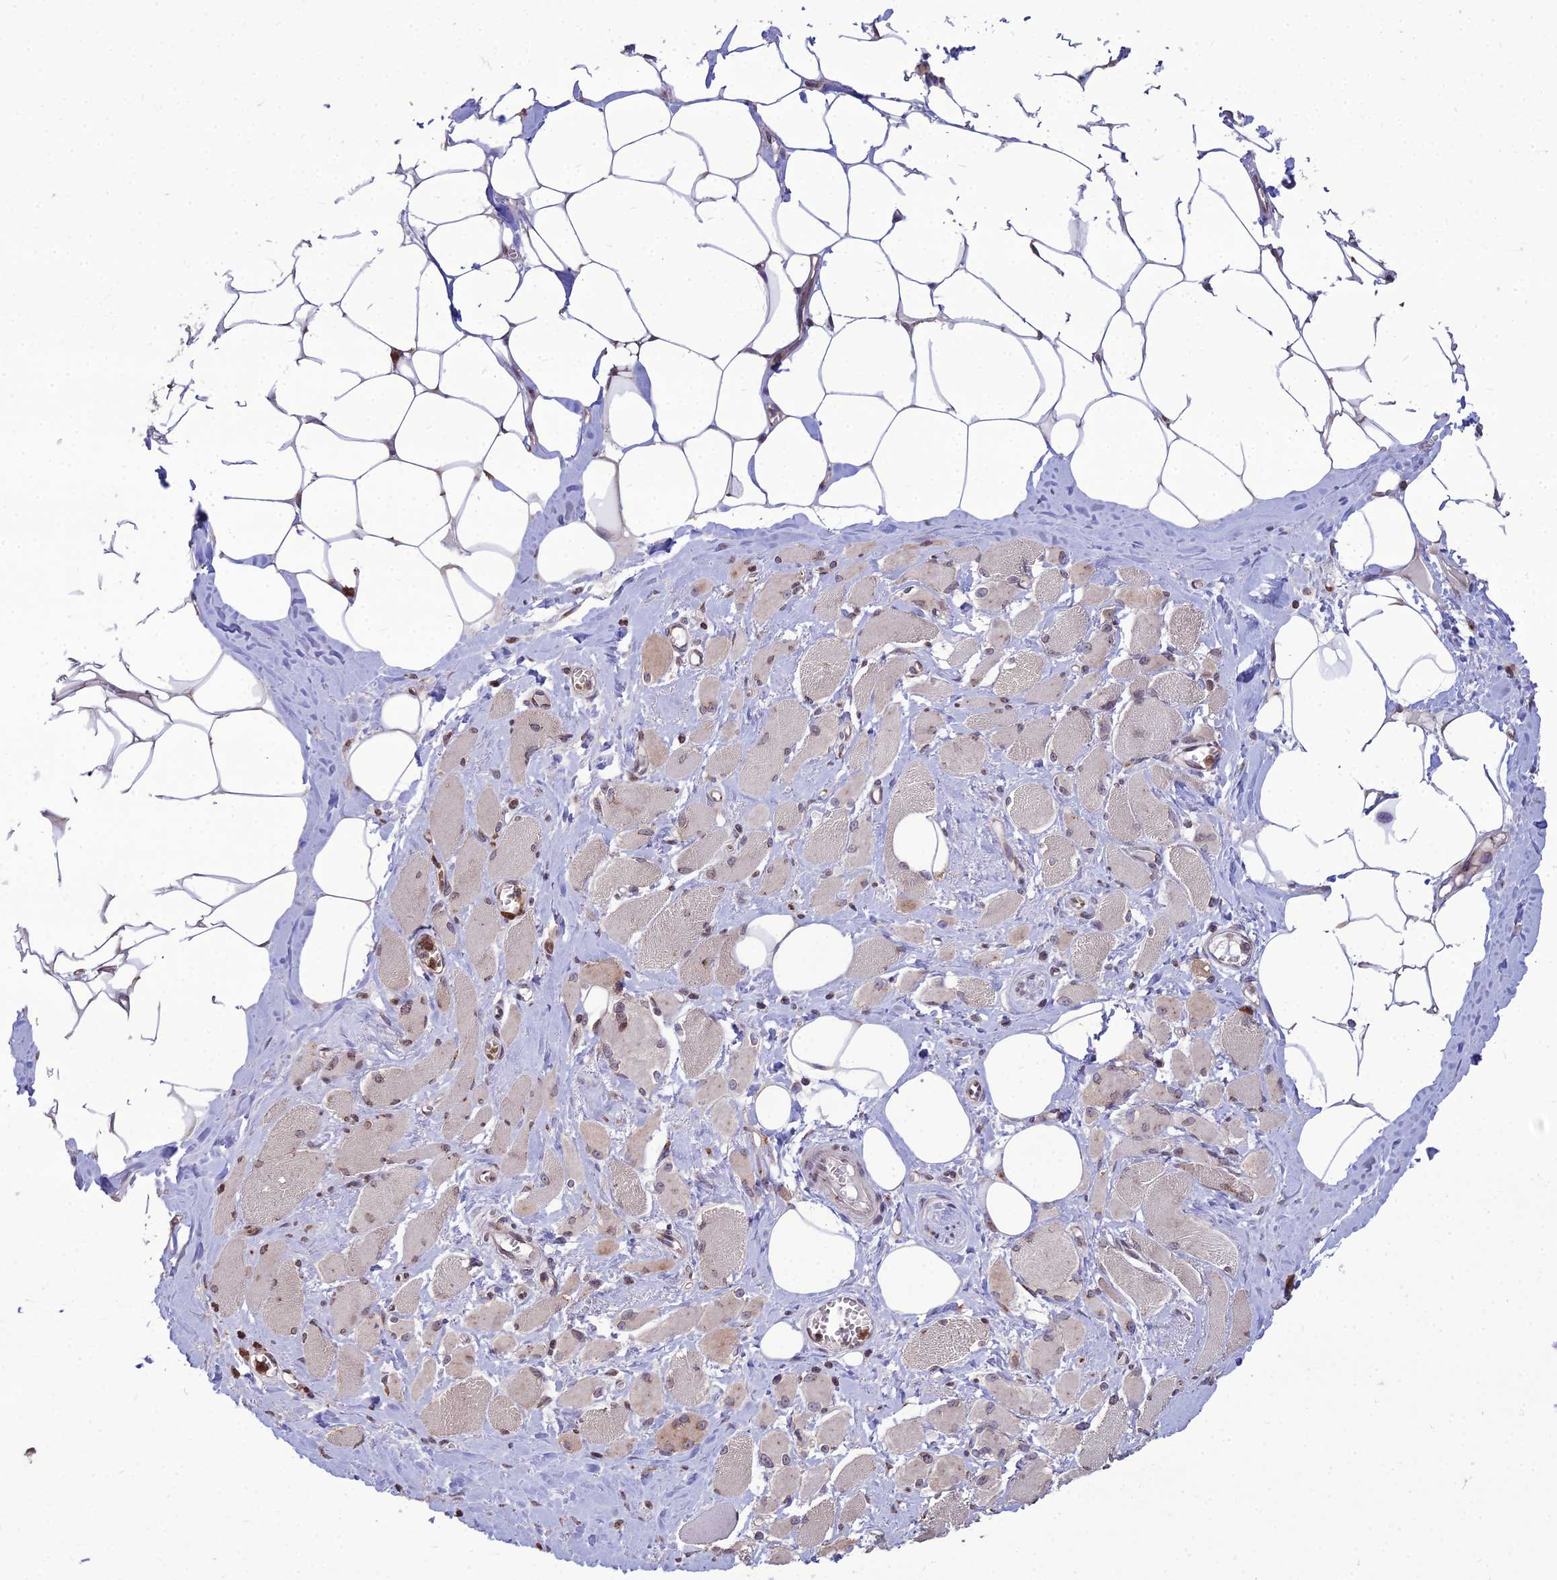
{"staining": {"intensity": "moderate", "quantity": "<25%", "location": "cytoplasmic/membranous"}, "tissue": "skeletal muscle", "cell_type": "Myocytes", "image_type": "normal", "snomed": [{"axis": "morphology", "description": "Normal tissue, NOS"}, {"axis": "morphology", "description": "Basal cell carcinoma"}, {"axis": "topography", "description": "Skeletal muscle"}], "caption": "Protein positivity by immunohistochemistry (IHC) reveals moderate cytoplasmic/membranous expression in about <25% of myocytes in normal skeletal muscle.", "gene": "SPRYD7", "patient": {"sex": "female", "age": 64}}